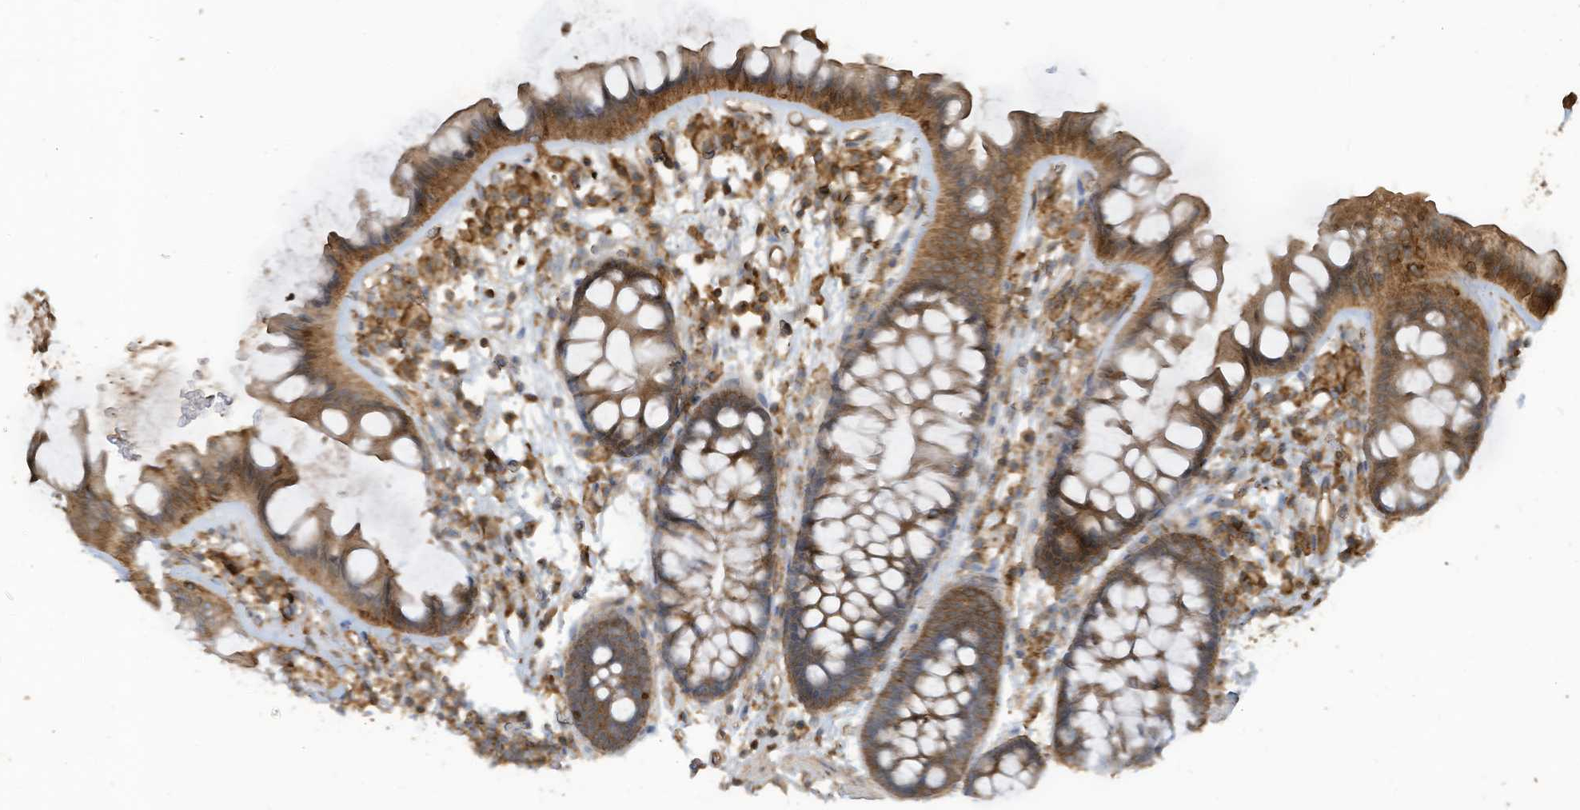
{"staining": {"intensity": "weak", "quantity": ">75%", "location": "cytoplasmic/membranous"}, "tissue": "colon", "cell_type": "Endothelial cells", "image_type": "normal", "snomed": [{"axis": "morphology", "description": "Normal tissue, NOS"}, {"axis": "topography", "description": "Colon"}], "caption": "This photomicrograph demonstrates immunohistochemistry staining of unremarkable human colon, with low weak cytoplasmic/membranous staining in approximately >75% of endothelial cells.", "gene": "COX10", "patient": {"sex": "female", "age": 62}}